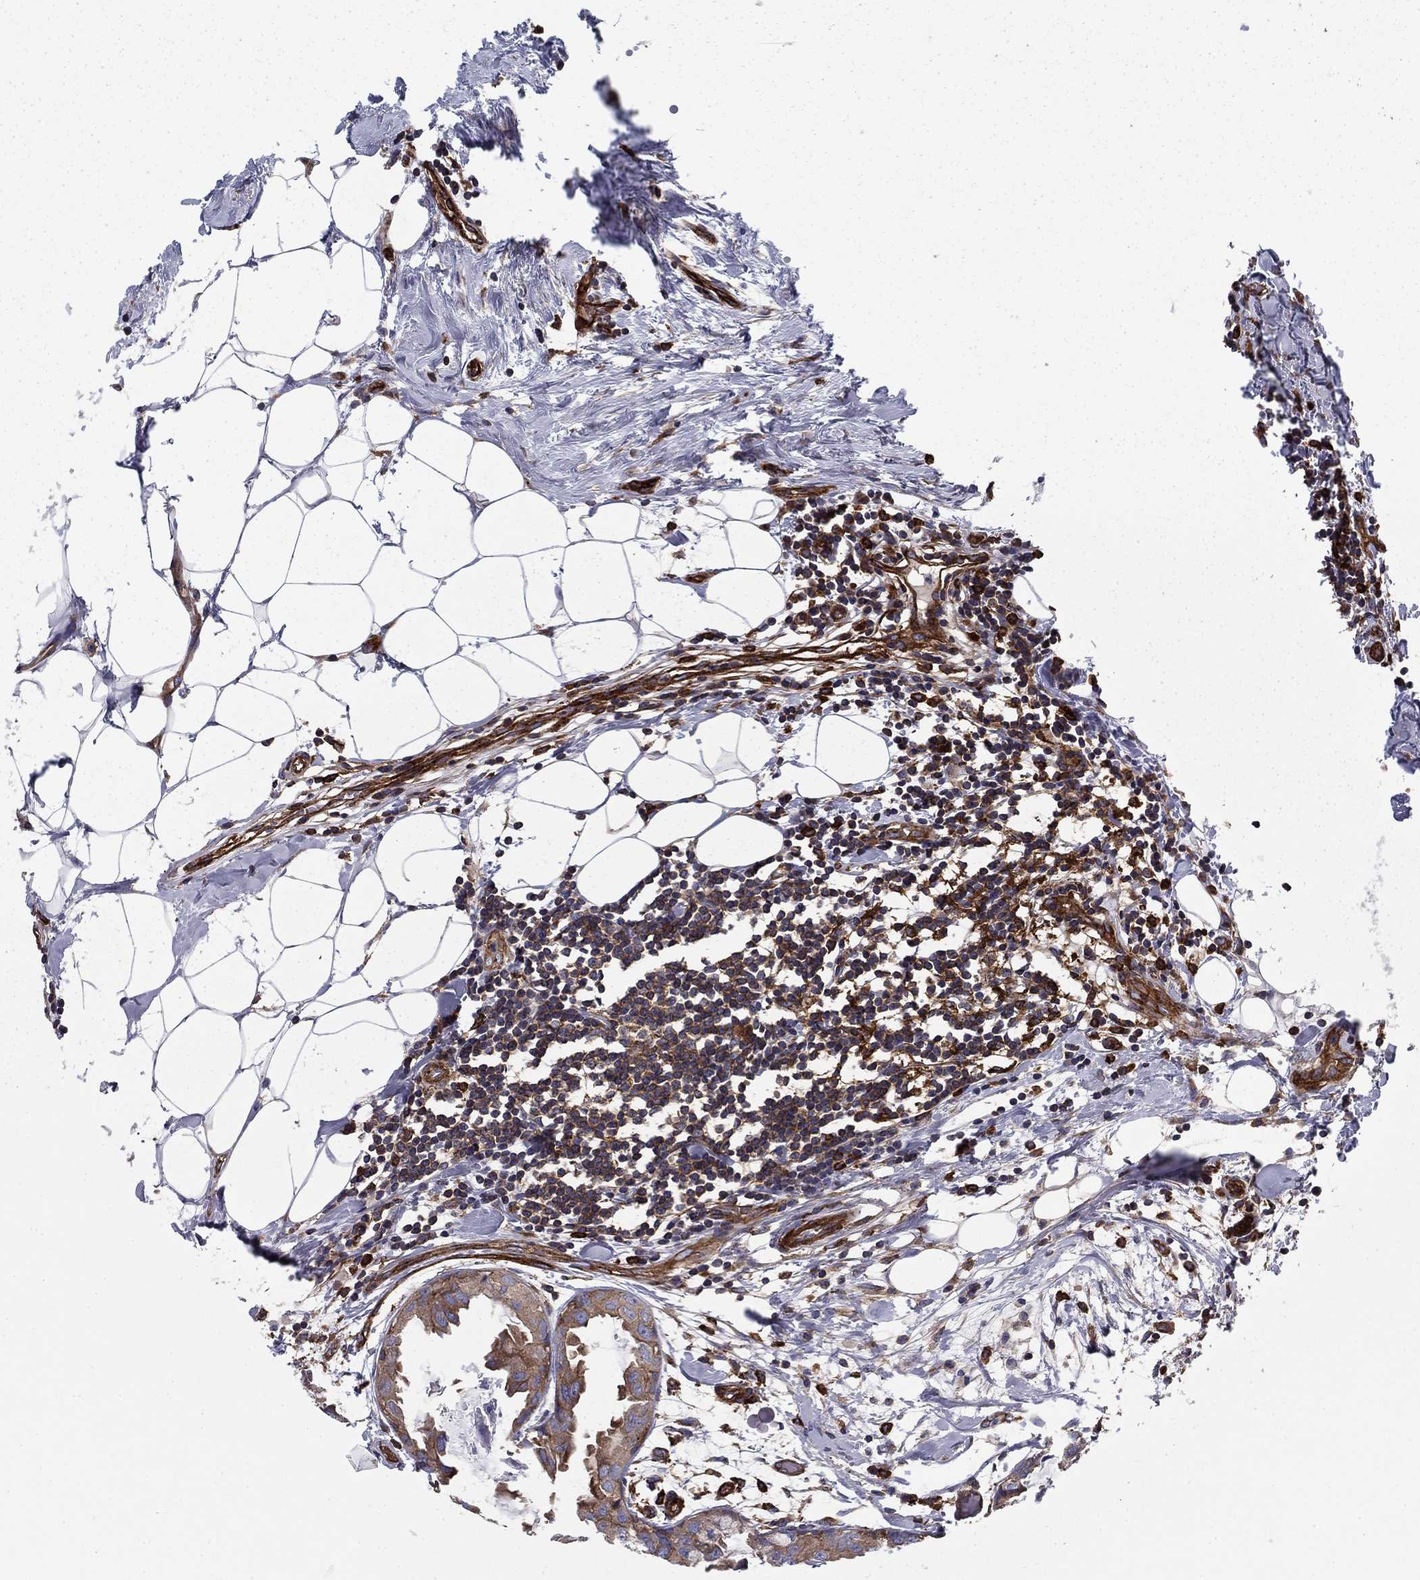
{"staining": {"intensity": "moderate", "quantity": "<25%", "location": "cytoplasmic/membranous"}, "tissue": "breast cancer", "cell_type": "Tumor cells", "image_type": "cancer", "snomed": [{"axis": "morphology", "description": "Normal tissue, NOS"}, {"axis": "morphology", "description": "Duct carcinoma"}, {"axis": "topography", "description": "Breast"}], "caption": "Protein staining of infiltrating ductal carcinoma (breast) tissue displays moderate cytoplasmic/membranous staining in approximately <25% of tumor cells. (Stains: DAB in brown, nuclei in blue, Microscopy: brightfield microscopy at high magnification).", "gene": "EHBP1L1", "patient": {"sex": "female", "age": 40}}